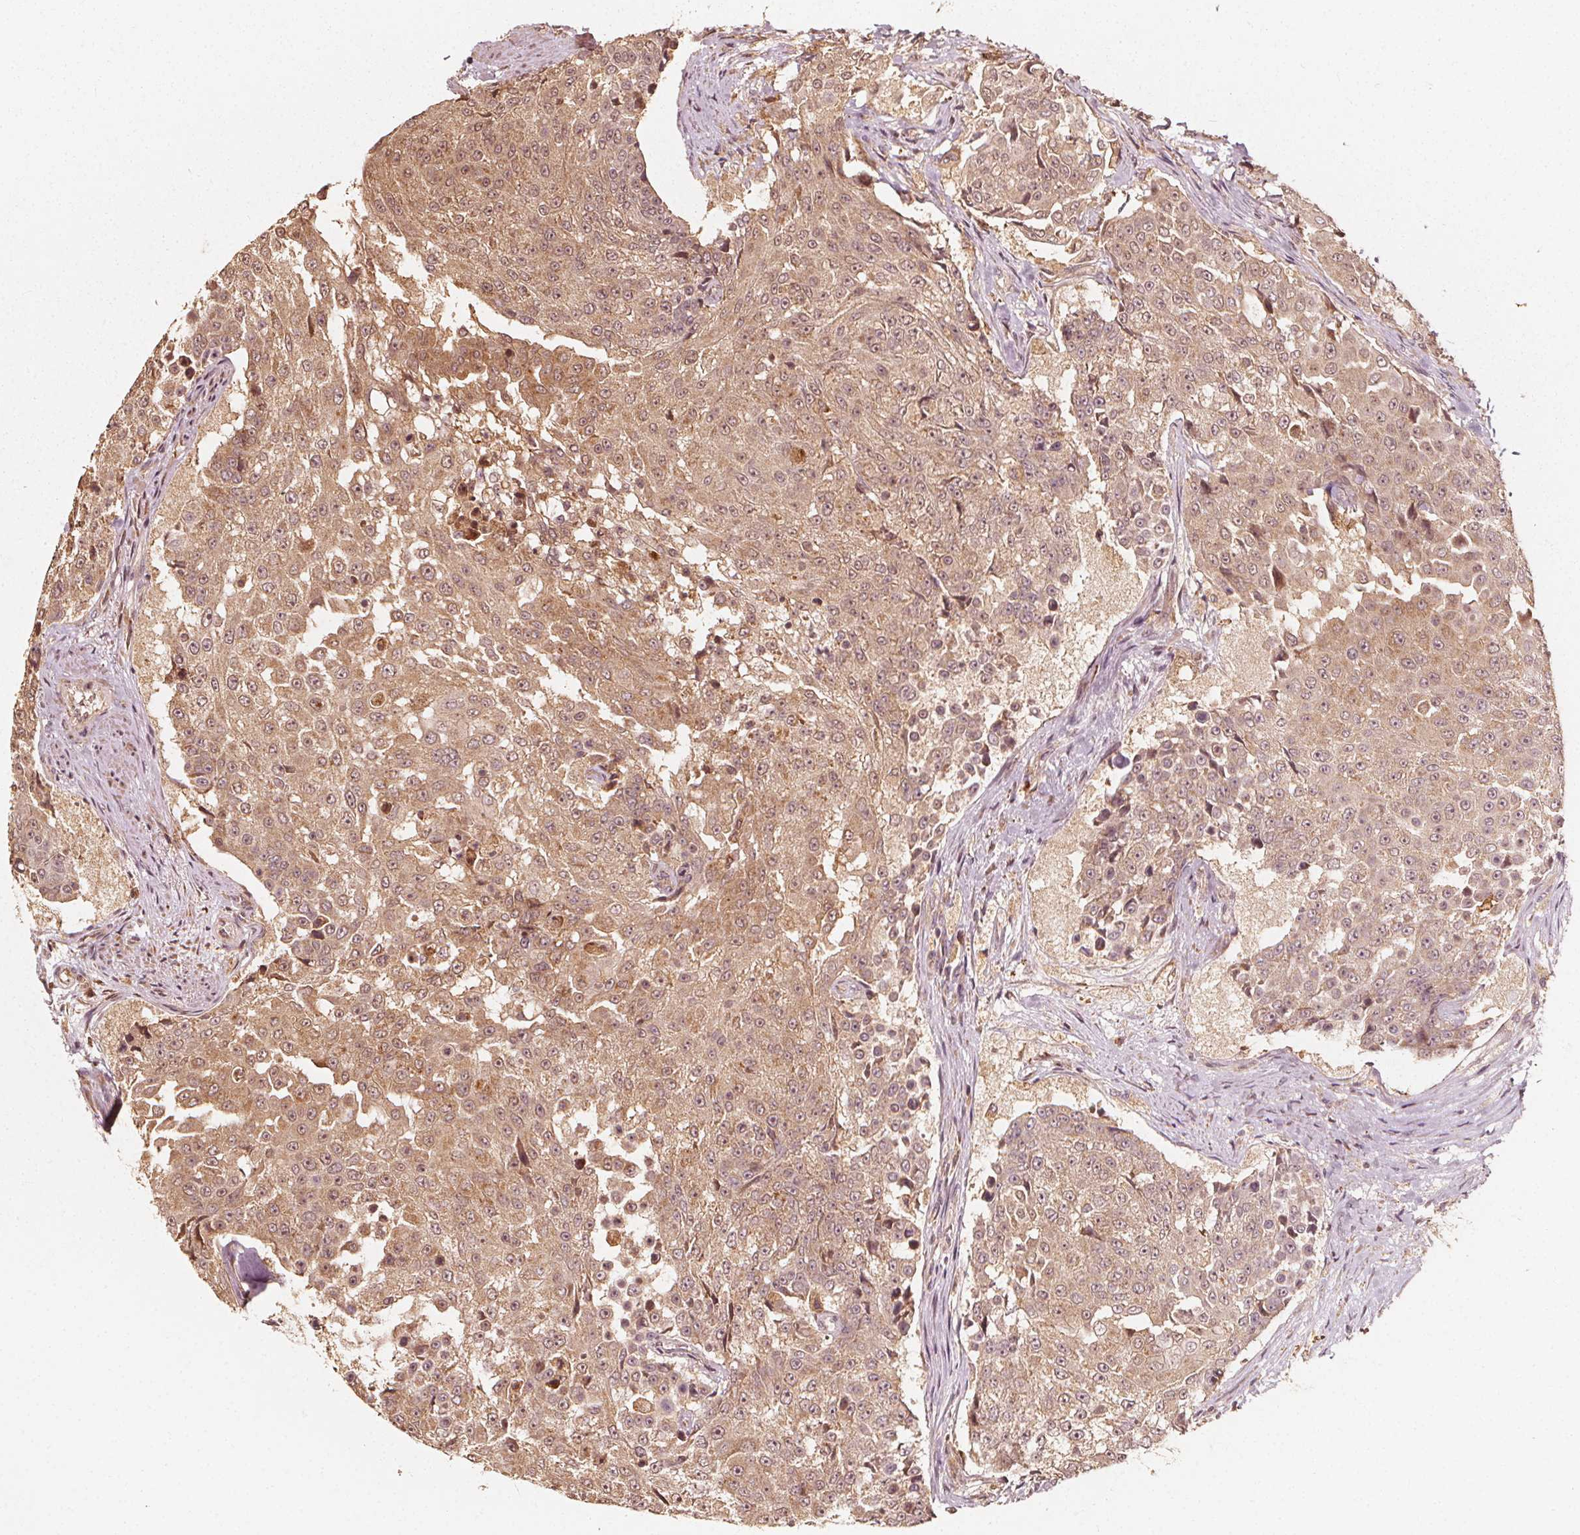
{"staining": {"intensity": "weak", "quantity": ">75%", "location": "cytoplasmic/membranous,nuclear"}, "tissue": "urothelial cancer", "cell_type": "Tumor cells", "image_type": "cancer", "snomed": [{"axis": "morphology", "description": "Urothelial carcinoma, High grade"}, {"axis": "topography", "description": "Urinary bladder"}], "caption": "Human urothelial cancer stained with a protein marker displays weak staining in tumor cells.", "gene": "NPC1", "patient": {"sex": "female", "age": 63}}